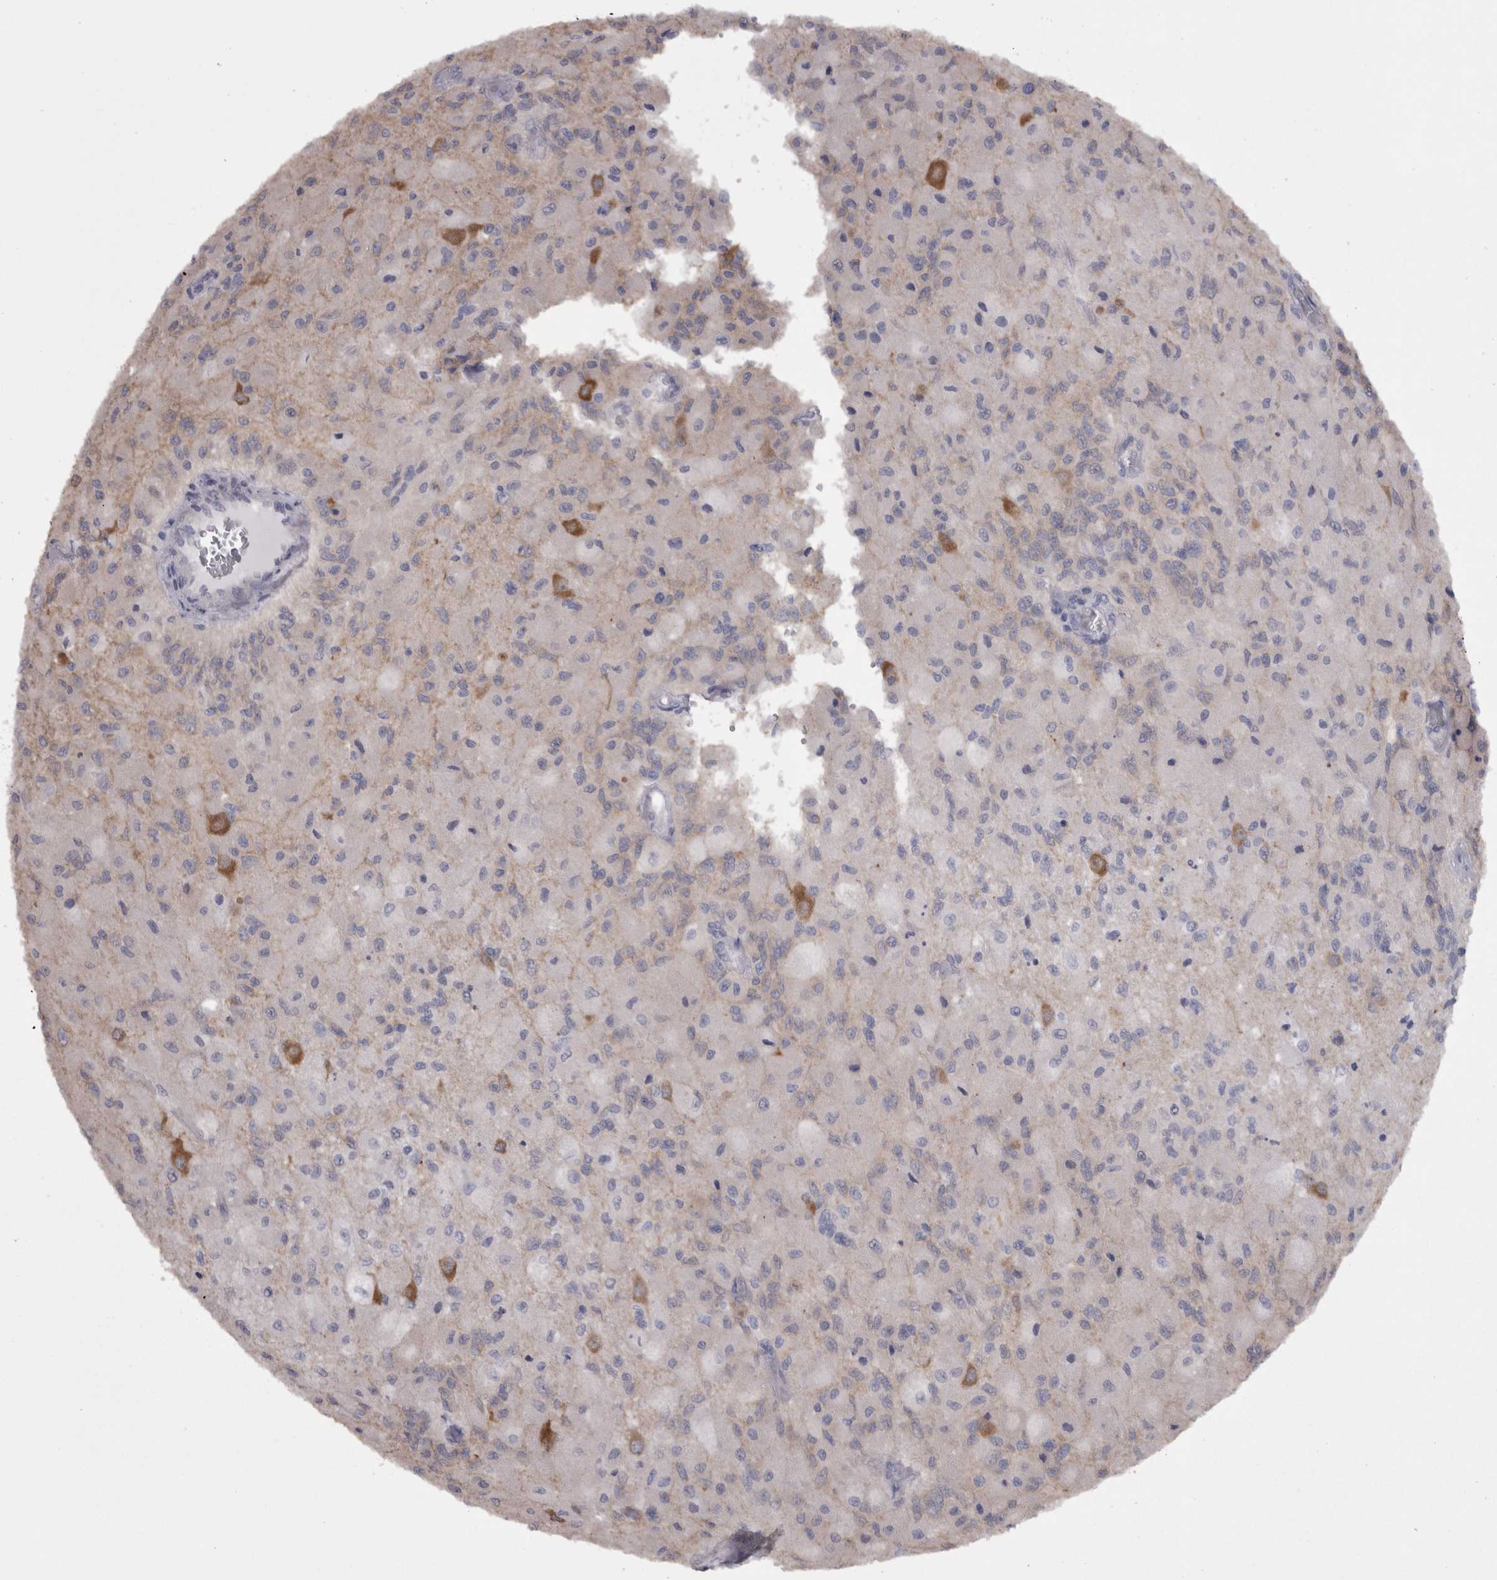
{"staining": {"intensity": "negative", "quantity": "none", "location": "none"}, "tissue": "glioma", "cell_type": "Tumor cells", "image_type": "cancer", "snomed": [{"axis": "morphology", "description": "Normal tissue, NOS"}, {"axis": "morphology", "description": "Glioma, malignant, High grade"}, {"axis": "topography", "description": "Cerebral cortex"}], "caption": "A micrograph of human malignant high-grade glioma is negative for staining in tumor cells.", "gene": "CAMK2D", "patient": {"sex": "male", "age": 77}}